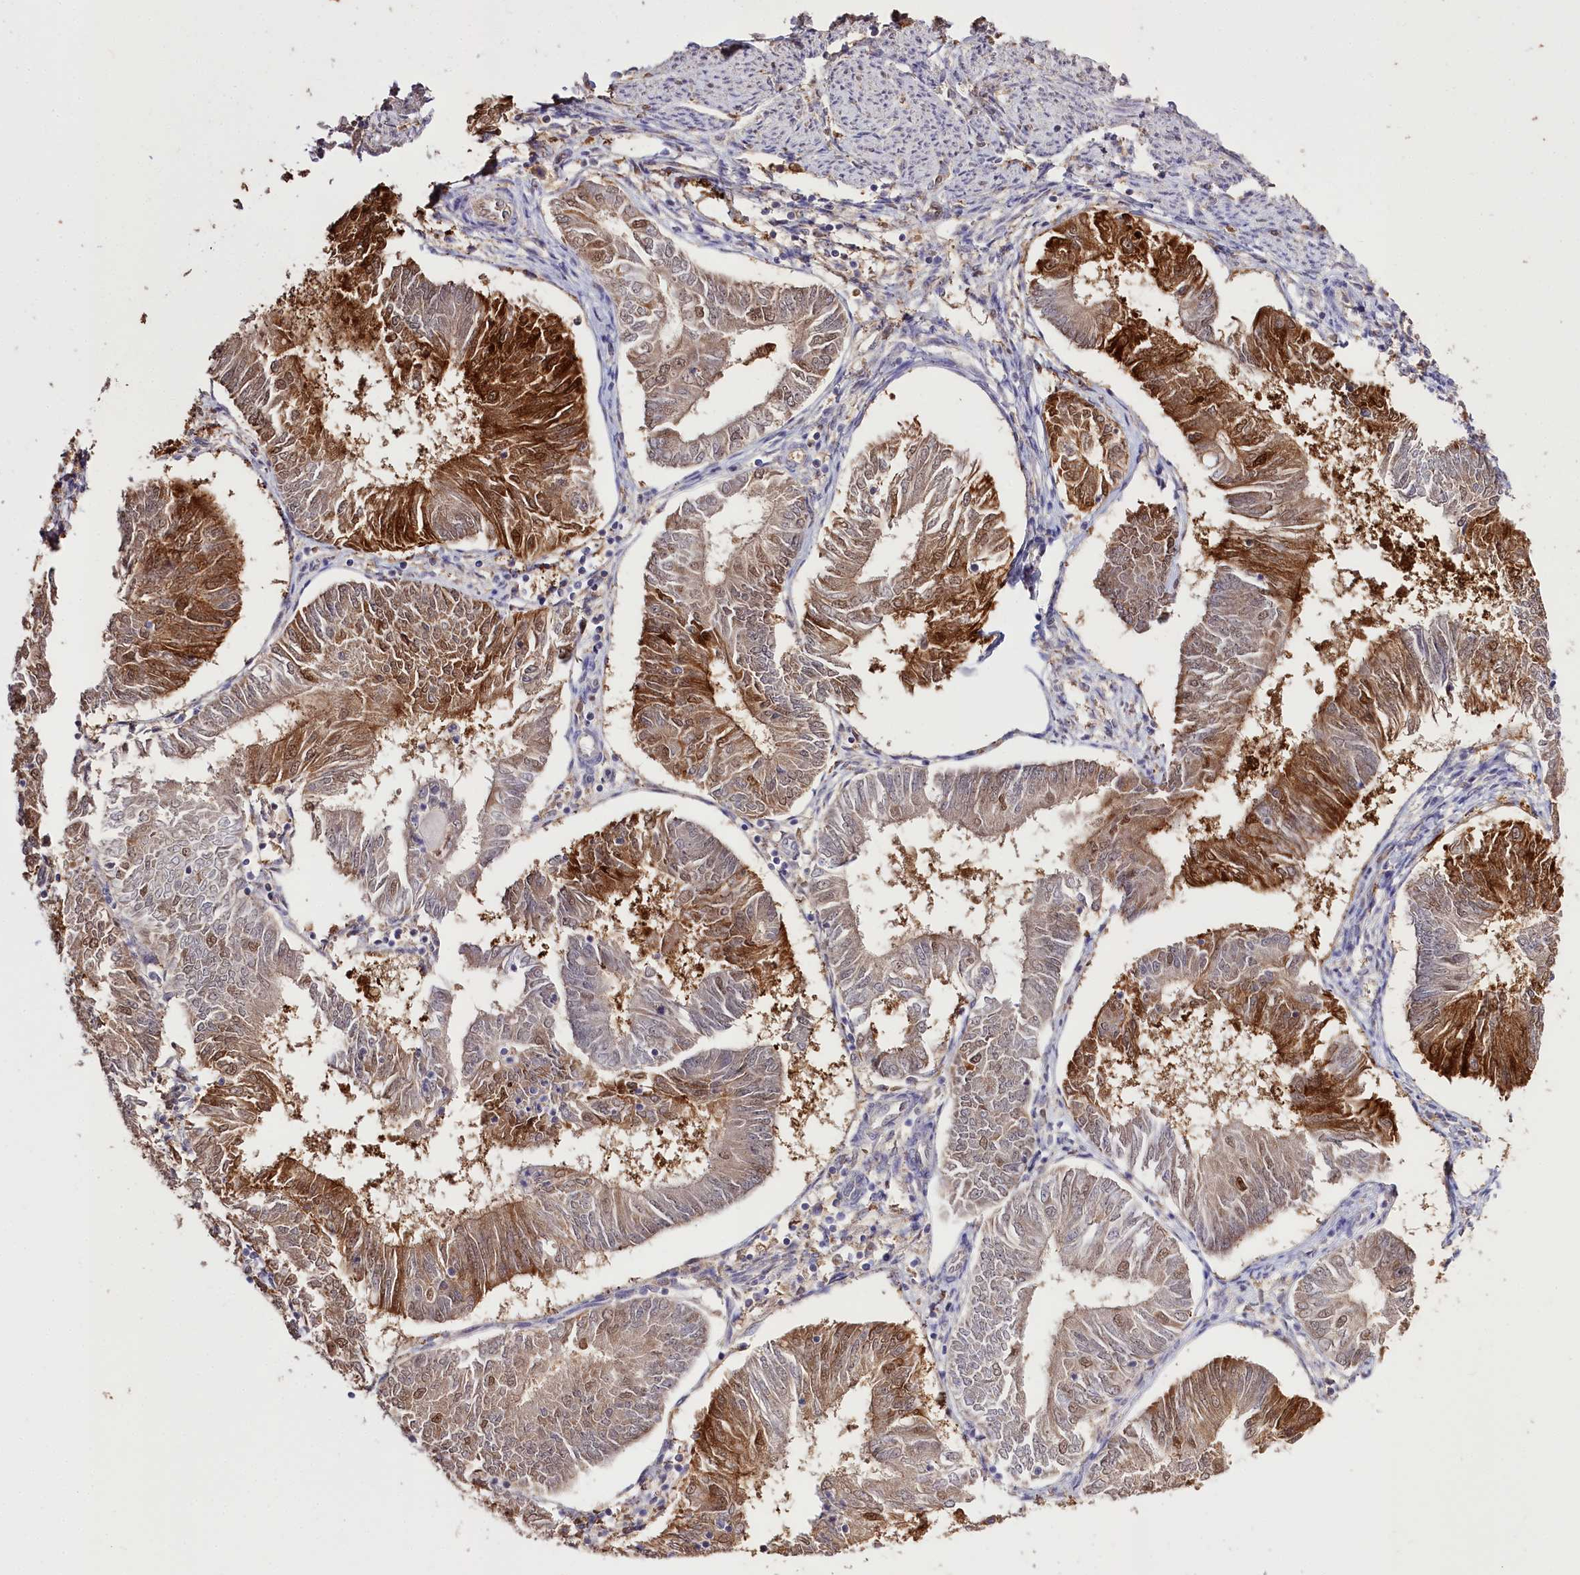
{"staining": {"intensity": "strong", "quantity": "25%-75%", "location": "cytoplasmic/membranous"}, "tissue": "endometrial cancer", "cell_type": "Tumor cells", "image_type": "cancer", "snomed": [{"axis": "morphology", "description": "Adenocarcinoma, NOS"}, {"axis": "topography", "description": "Endometrium"}], "caption": "Tumor cells exhibit high levels of strong cytoplasmic/membranous positivity in approximately 25%-75% of cells in endometrial cancer (adenocarcinoma).", "gene": "R3HDM2", "patient": {"sex": "female", "age": 58}}